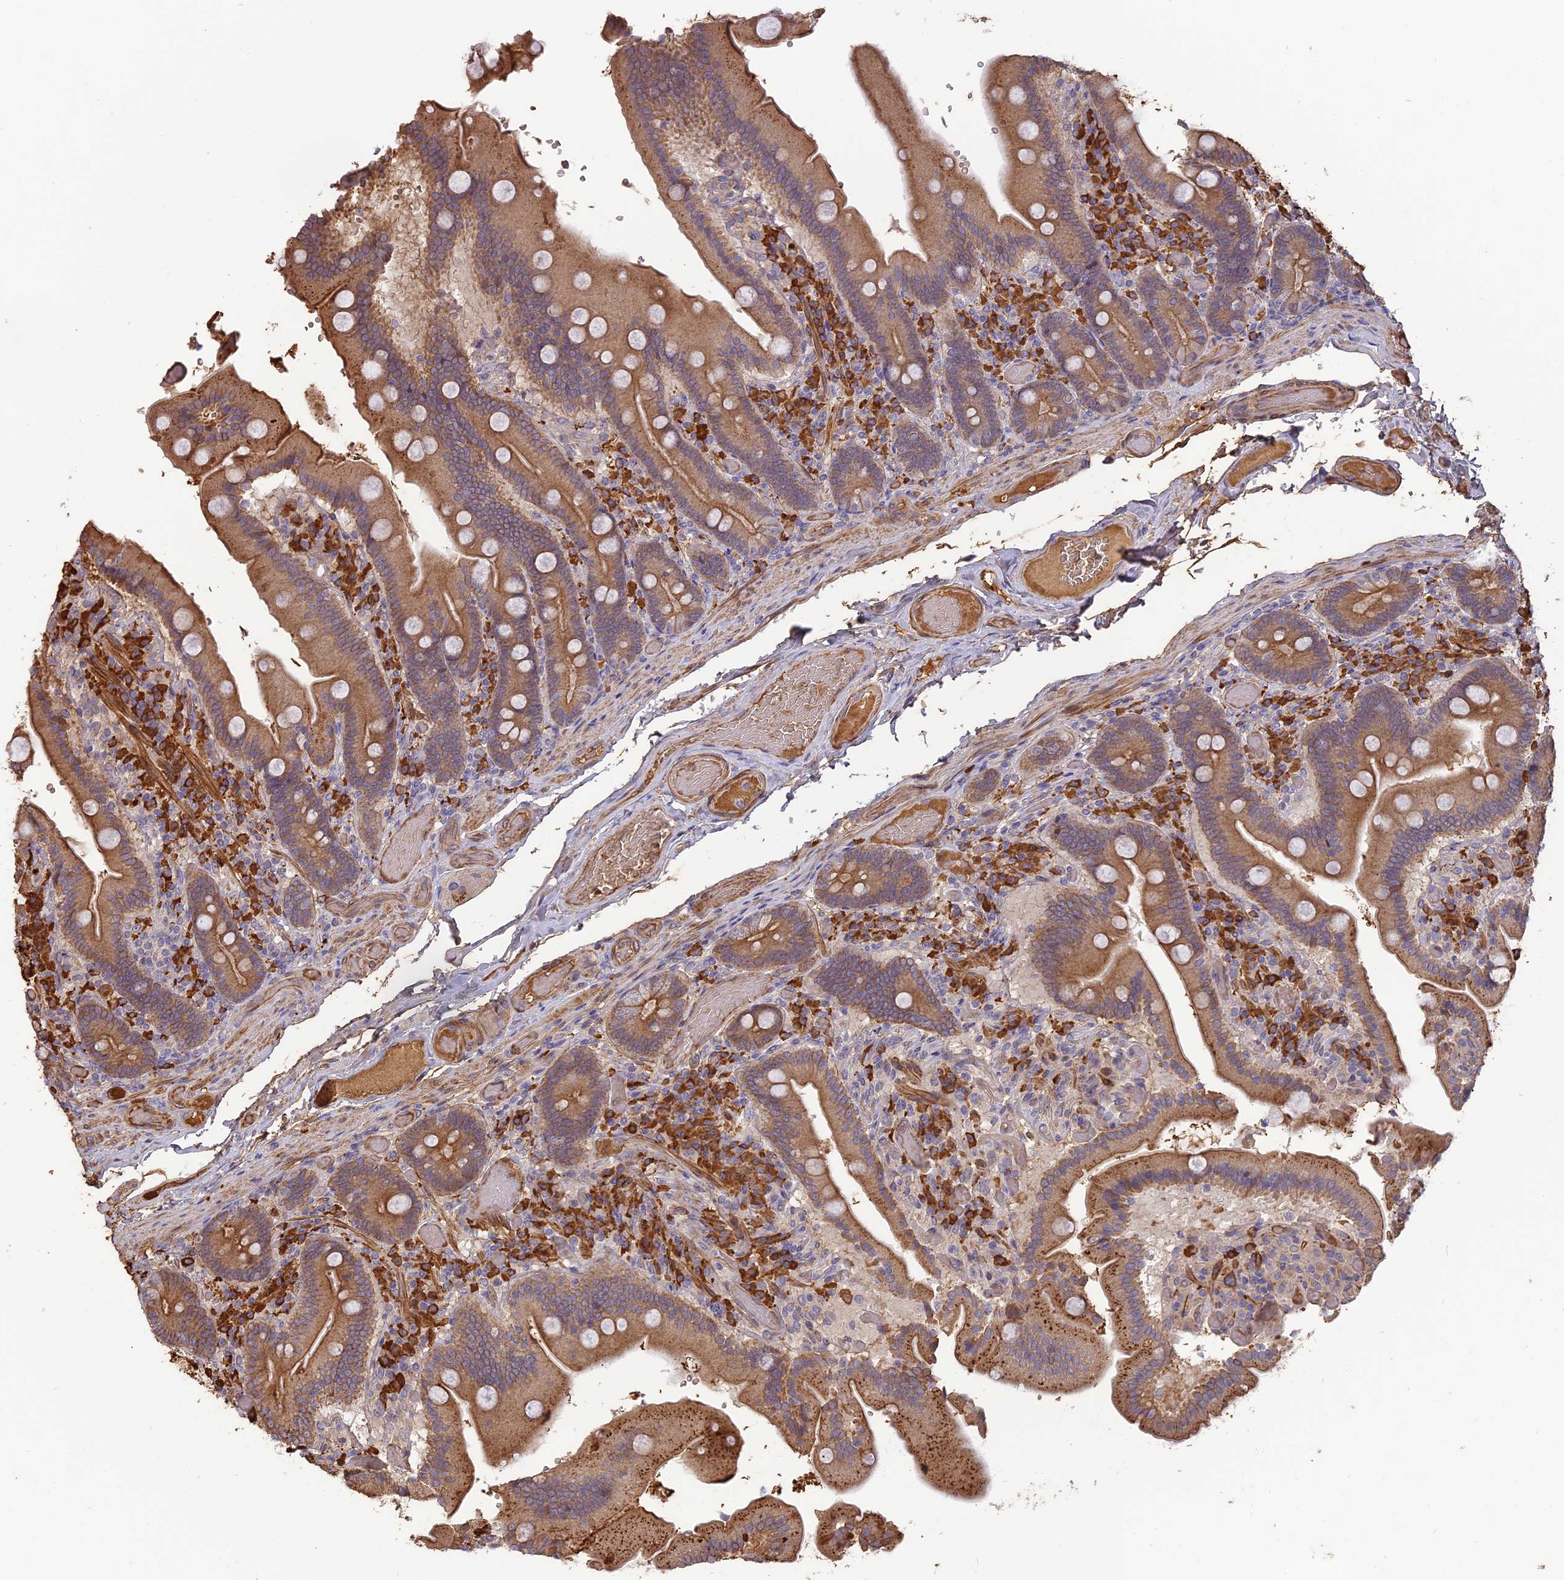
{"staining": {"intensity": "strong", "quantity": ">75%", "location": "cytoplasmic/membranous"}, "tissue": "duodenum", "cell_type": "Glandular cells", "image_type": "normal", "snomed": [{"axis": "morphology", "description": "Normal tissue, NOS"}, {"axis": "topography", "description": "Duodenum"}], "caption": "IHC (DAB) staining of unremarkable duodenum exhibits strong cytoplasmic/membranous protein expression in about >75% of glandular cells. (Brightfield microscopy of DAB IHC at high magnification).", "gene": "ERMAP", "patient": {"sex": "female", "age": 62}}